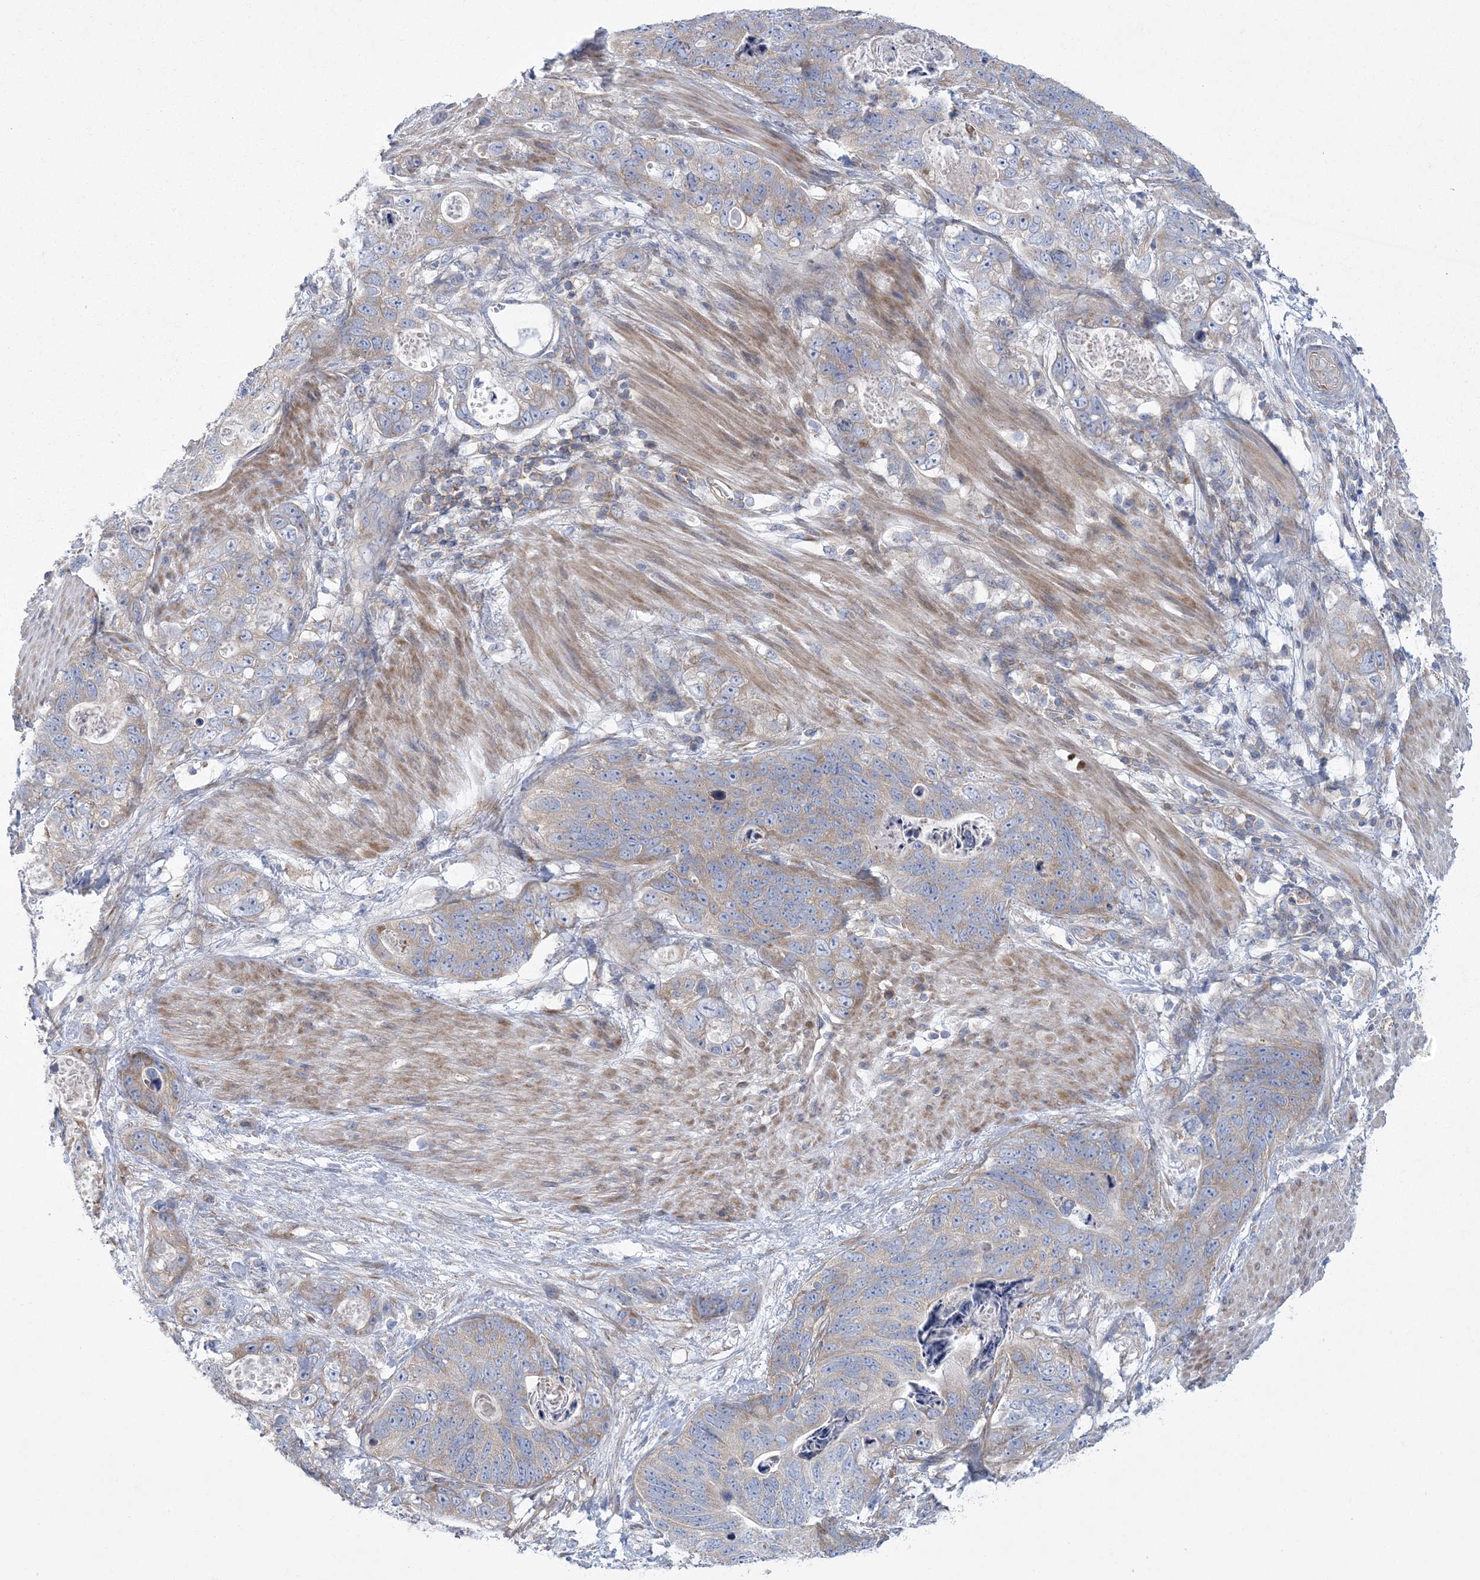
{"staining": {"intensity": "weak", "quantity": "25%-75%", "location": "cytoplasmic/membranous"}, "tissue": "stomach cancer", "cell_type": "Tumor cells", "image_type": "cancer", "snomed": [{"axis": "morphology", "description": "Normal tissue, NOS"}, {"axis": "morphology", "description": "Adenocarcinoma, NOS"}, {"axis": "topography", "description": "Stomach"}], "caption": "This photomicrograph reveals adenocarcinoma (stomach) stained with immunohistochemistry (IHC) to label a protein in brown. The cytoplasmic/membranous of tumor cells show weak positivity for the protein. Nuclei are counter-stained blue.", "gene": "ARSJ", "patient": {"sex": "female", "age": 89}}